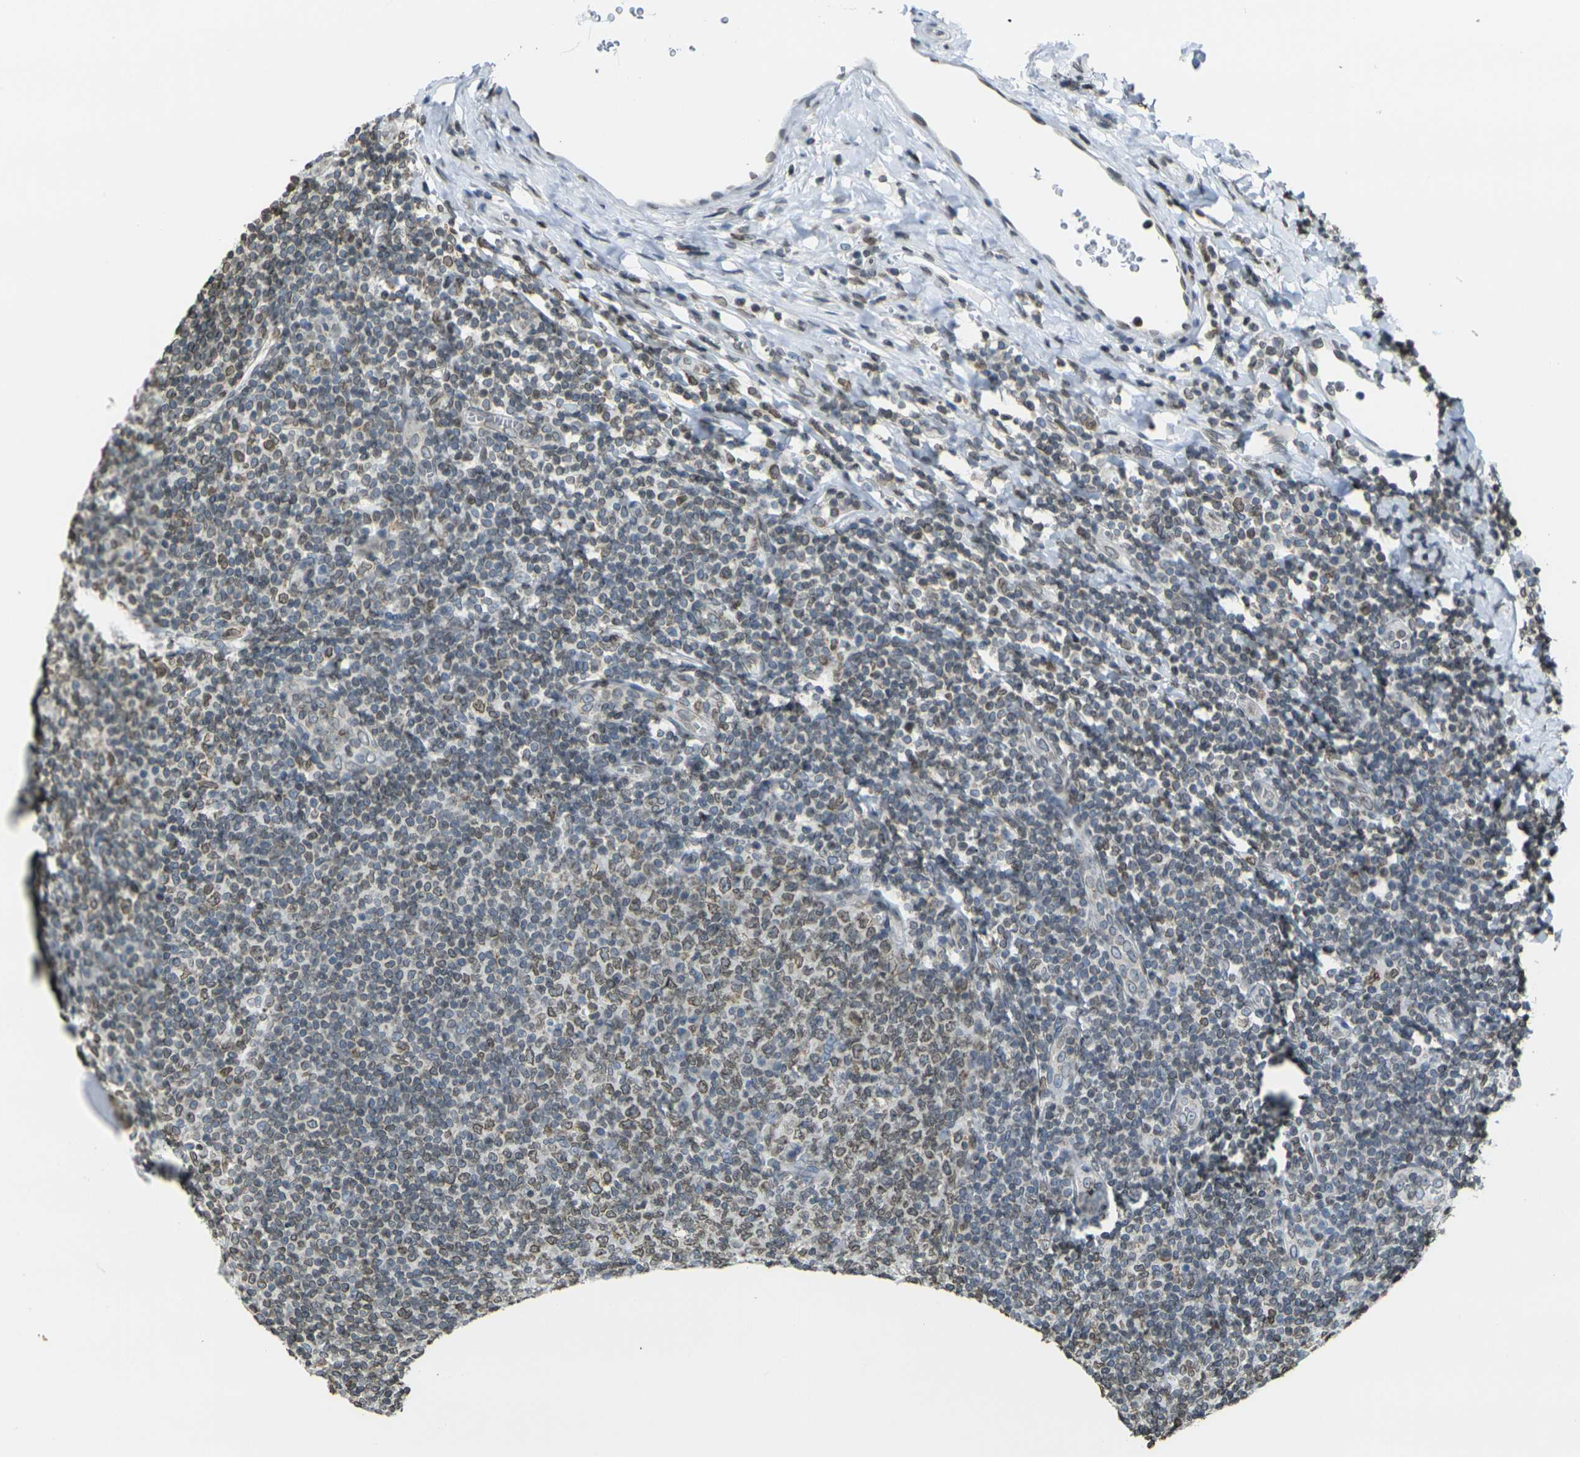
{"staining": {"intensity": "moderate", "quantity": ">75%", "location": "cytoplasmic/membranous,nuclear"}, "tissue": "tonsil", "cell_type": "Germinal center cells", "image_type": "normal", "snomed": [{"axis": "morphology", "description": "Normal tissue, NOS"}, {"axis": "topography", "description": "Tonsil"}], "caption": "Tonsil stained for a protein exhibits moderate cytoplasmic/membranous,nuclear positivity in germinal center cells. The staining was performed using DAB (3,3'-diaminobenzidine) to visualize the protein expression in brown, while the nuclei were stained in blue with hematoxylin (Magnification: 20x).", "gene": "BRDT", "patient": {"sex": "male", "age": 31}}